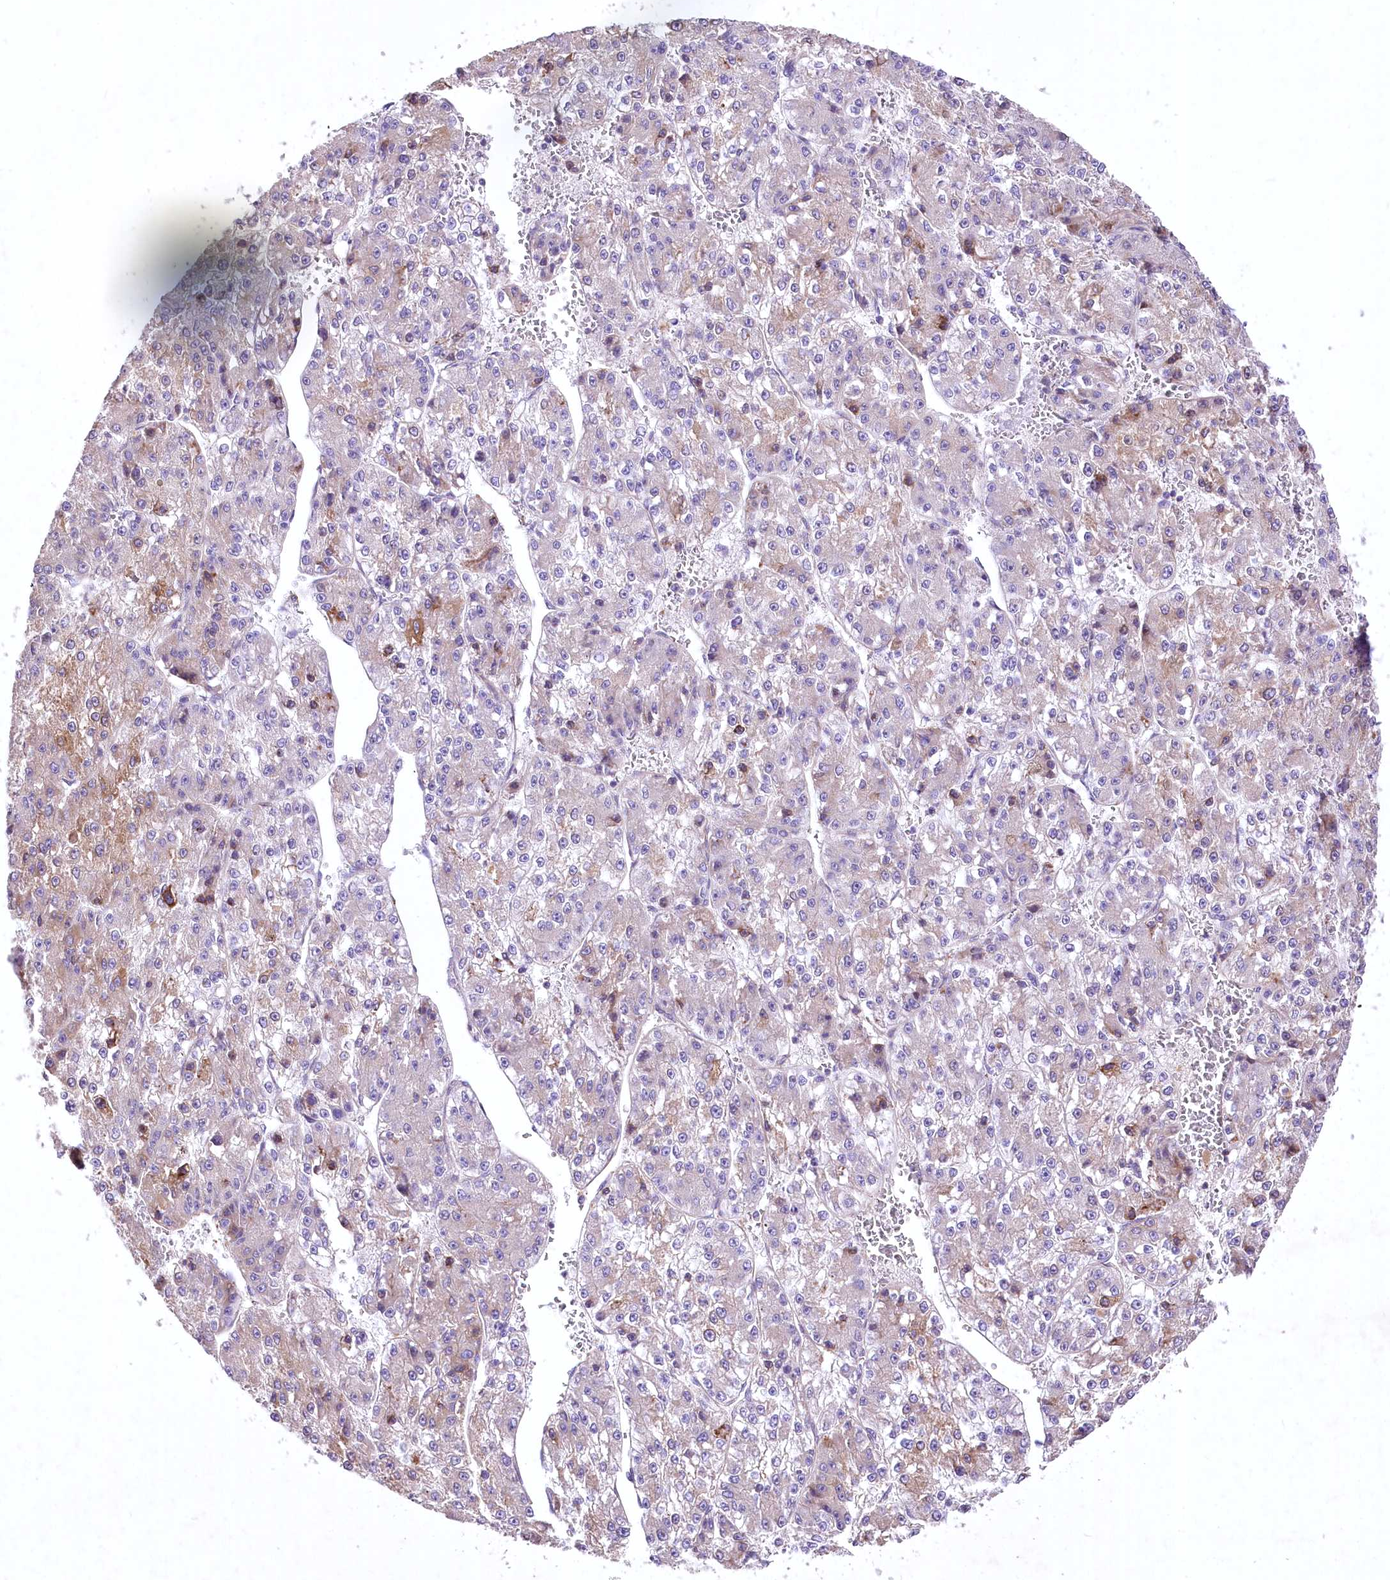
{"staining": {"intensity": "weak", "quantity": "<25%", "location": "cytoplasmic/membranous"}, "tissue": "liver cancer", "cell_type": "Tumor cells", "image_type": "cancer", "snomed": [{"axis": "morphology", "description": "Carcinoma, Hepatocellular, NOS"}, {"axis": "topography", "description": "Liver"}], "caption": "The histopathology image exhibits no staining of tumor cells in liver cancer (hepatocellular carcinoma).", "gene": "RDH16", "patient": {"sex": "female", "age": 73}}